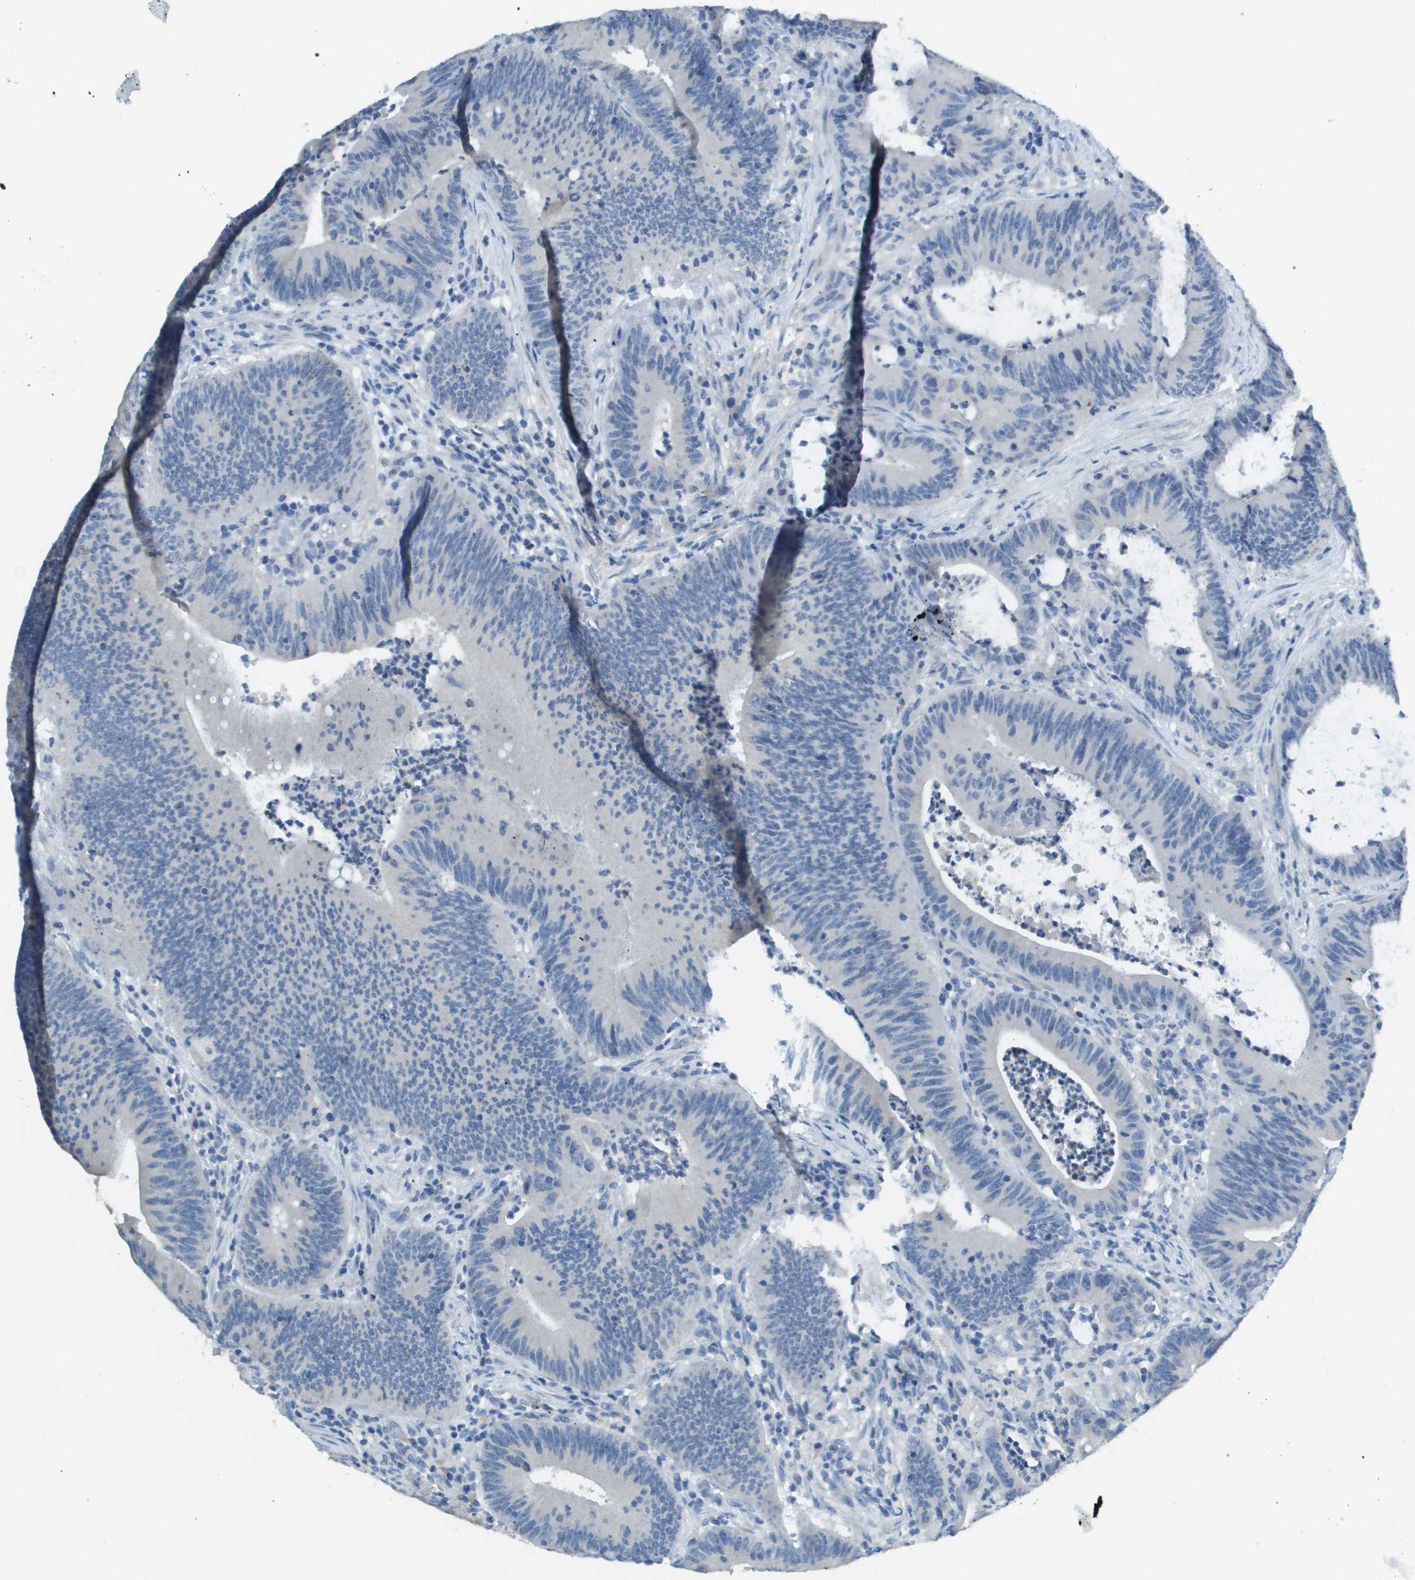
{"staining": {"intensity": "negative", "quantity": "none", "location": "none"}, "tissue": "colorectal cancer", "cell_type": "Tumor cells", "image_type": "cancer", "snomed": [{"axis": "morphology", "description": "Normal tissue, NOS"}, {"axis": "morphology", "description": "Adenocarcinoma, NOS"}, {"axis": "topography", "description": "Rectum"}], "caption": "Human colorectal adenocarcinoma stained for a protein using immunohistochemistry demonstrates no positivity in tumor cells.", "gene": "PTGDR2", "patient": {"sex": "female", "age": 66}}